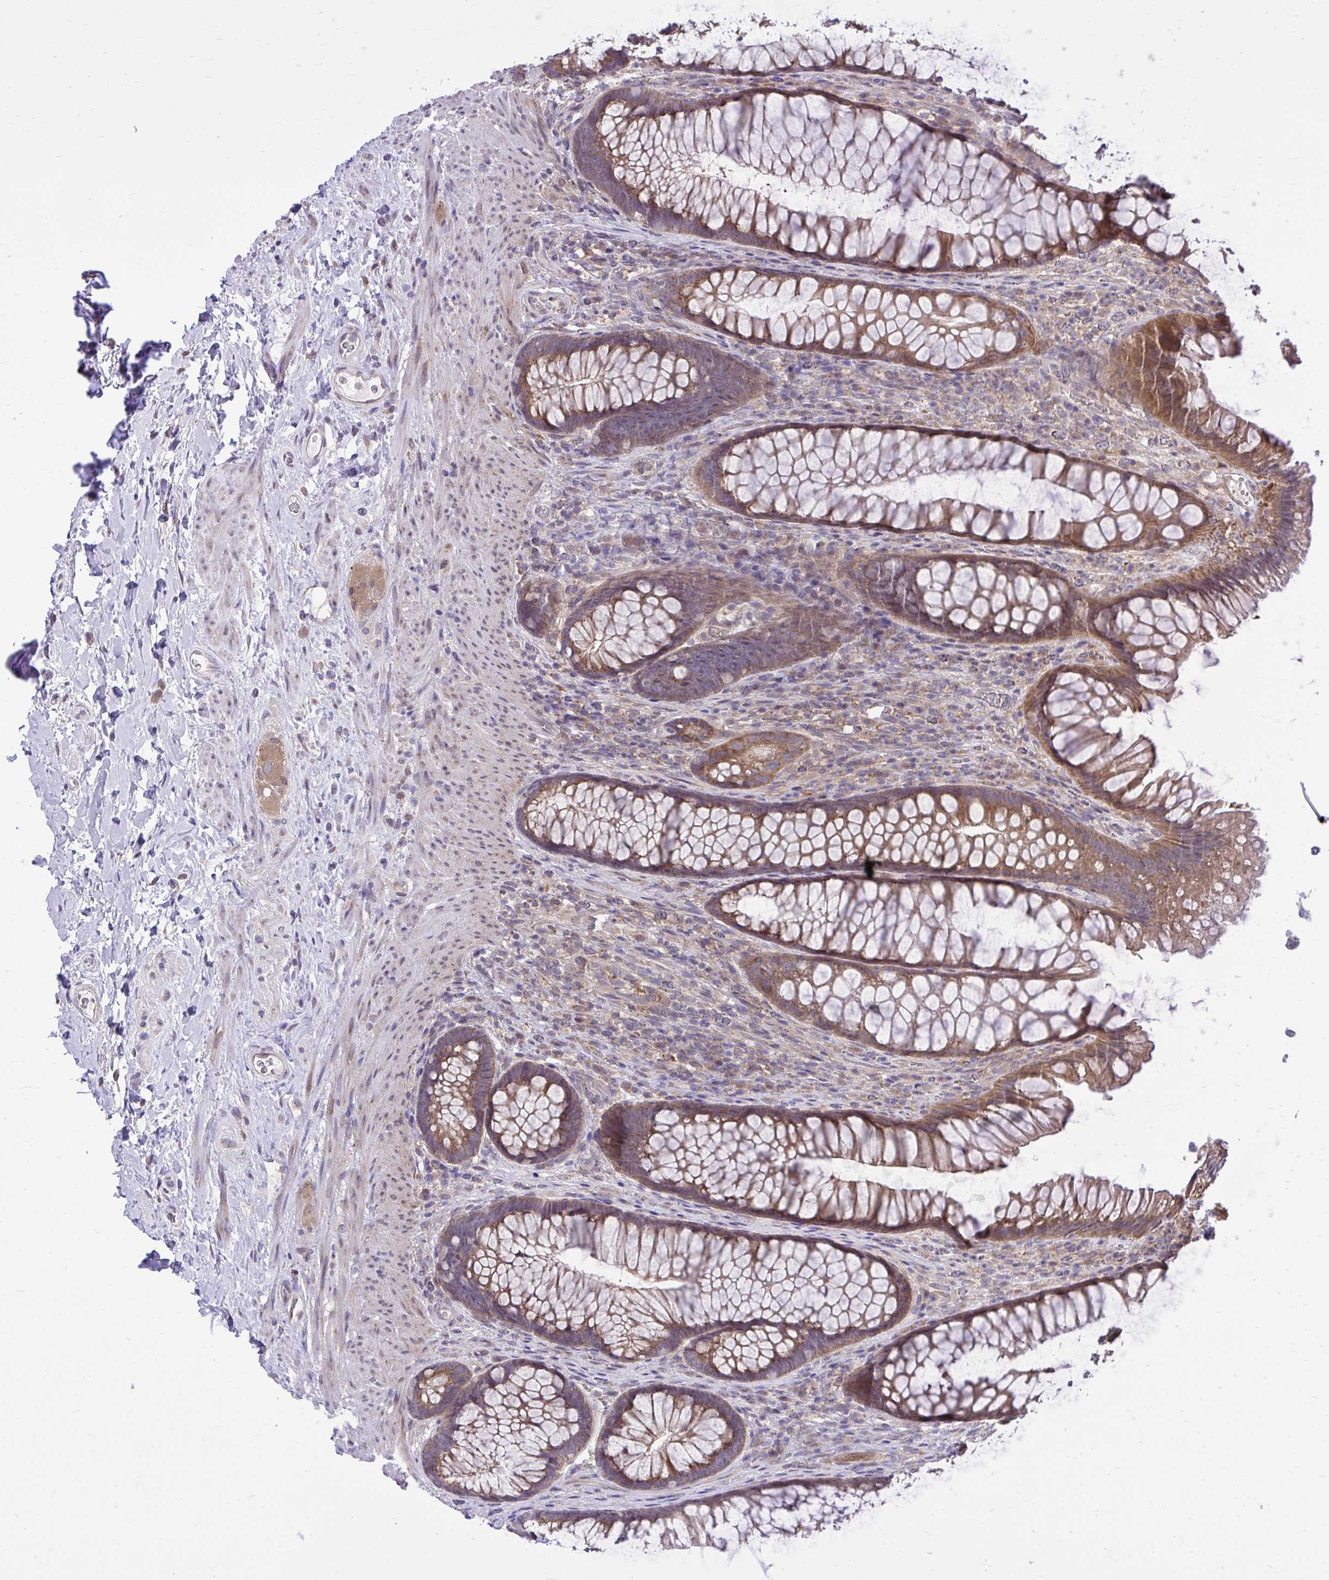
{"staining": {"intensity": "moderate", "quantity": ">75%", "location": "cytoplasmic/membranous"}, "tissue": "rectum", "cell_type": "Glandular cells", "image_type": "normal", "snomed": [{"axis": "morphology", "description": "Normal tissue, NOS"}, {"axis": "topography", "description": "Rectum"}], "caption": "Protein expression analysis of normal rectum reveals moderate cytoplasmic/membranous staining in approximately >75% of glandular cells. (Brightfield microscopy of DAB IHC at high magnification).", "gene": "CEACAM18", "patient": {"sex": "male", "age": 53}}